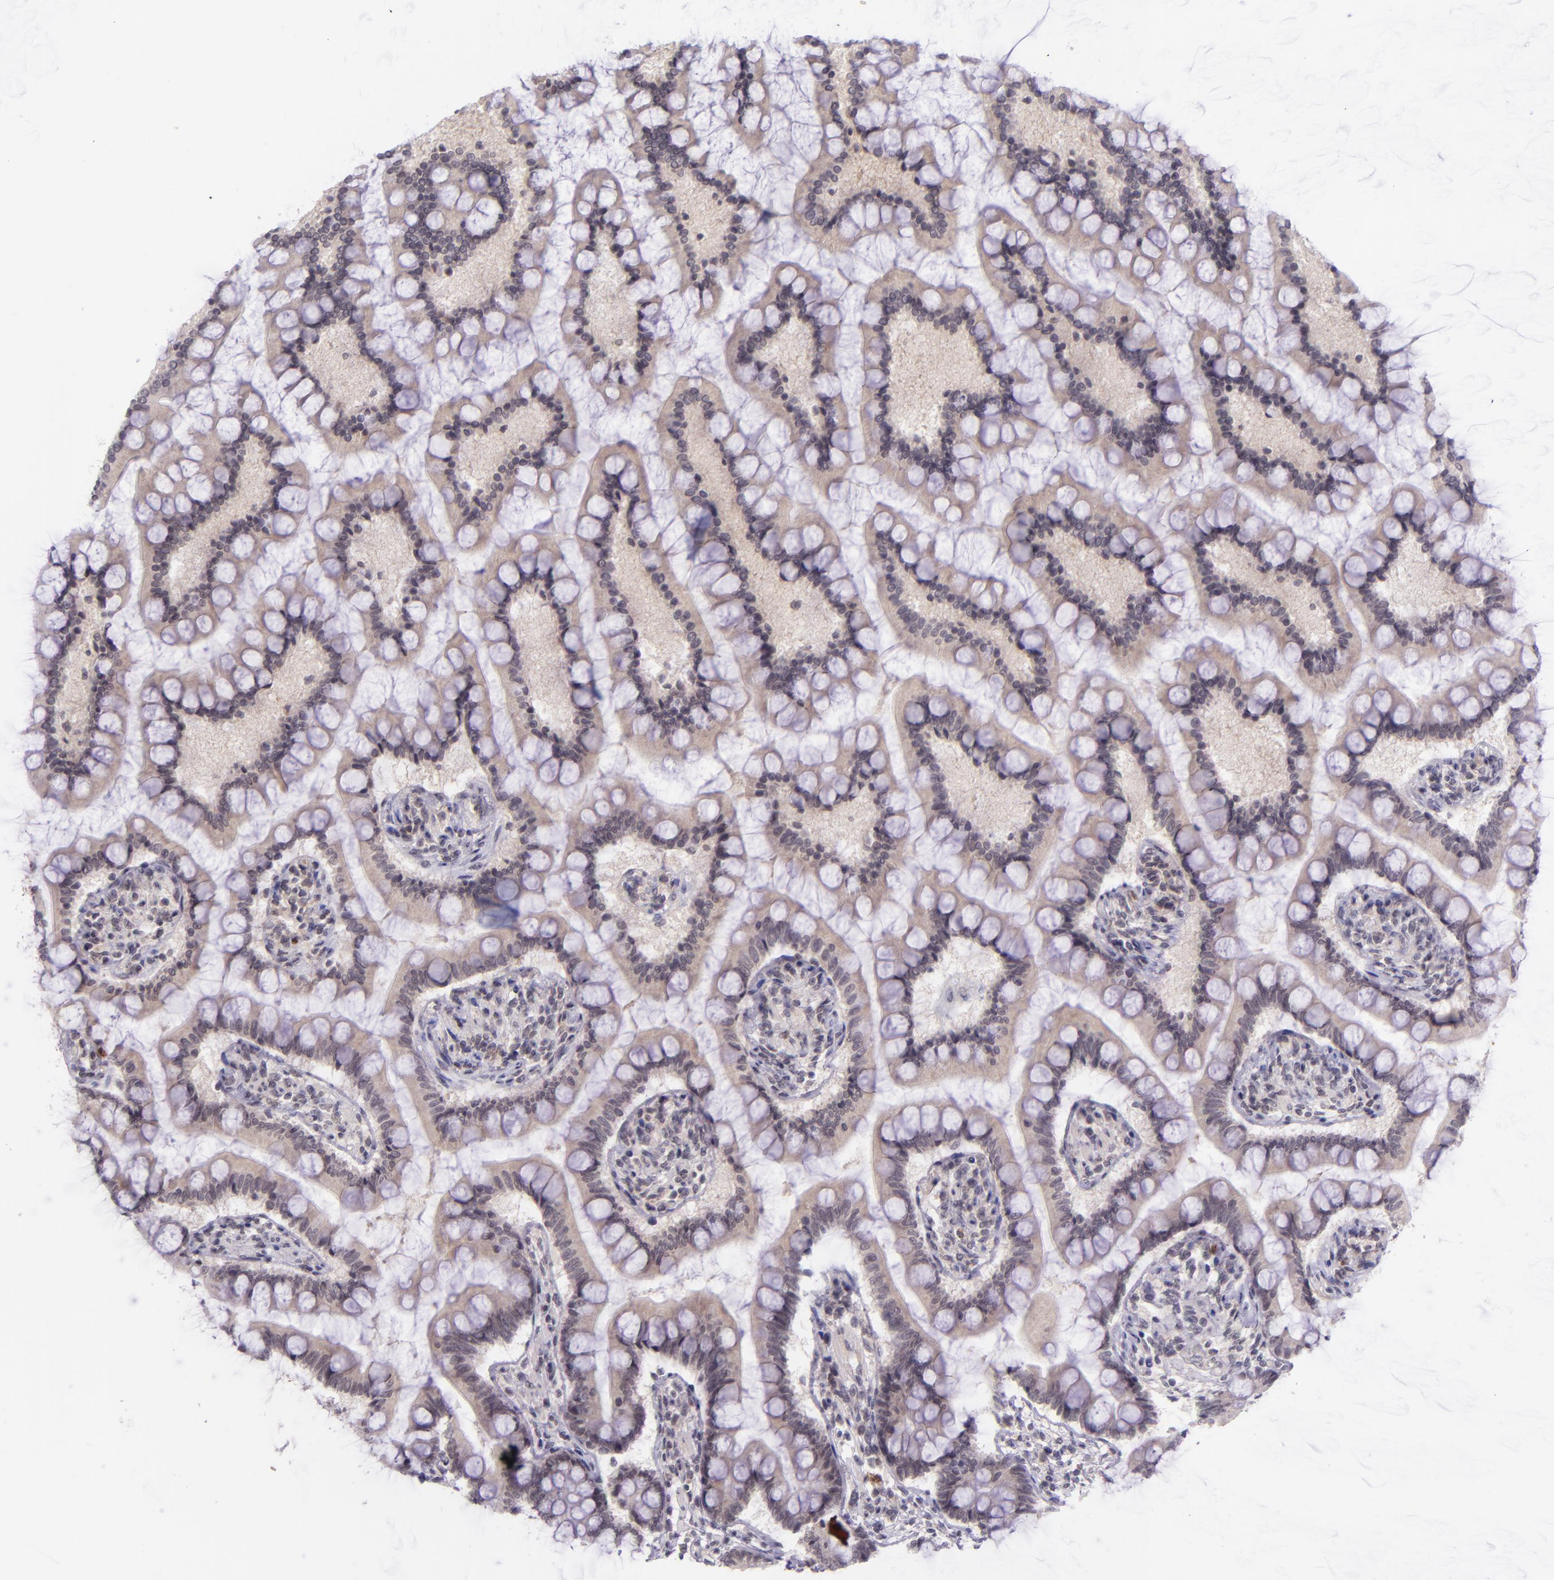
{"staining": {"intensity": "negative", "quantity": "none", "location": "none"}, "tissue": "small intestine", "cell_type": "Glandular cells", "image_type": "normal", "snomed": [{"axis": "morphology", "description": "Normal tissue, NOS"}, {"axis": "topography", "description": "Small intestine"}], "caption": "This is a image of immunohistochemistry (IHC) staining of normal small intestine, which shows no staining in glandular cells. (Stains: DAB (3,3'-diaminobenzidine) immunohistochemistry with hematoxylin counter stain, Microscopy: brightfield microscopy at high magnification).", "gene": "SELL", "patient": {"sex": "male", "age": 41}}